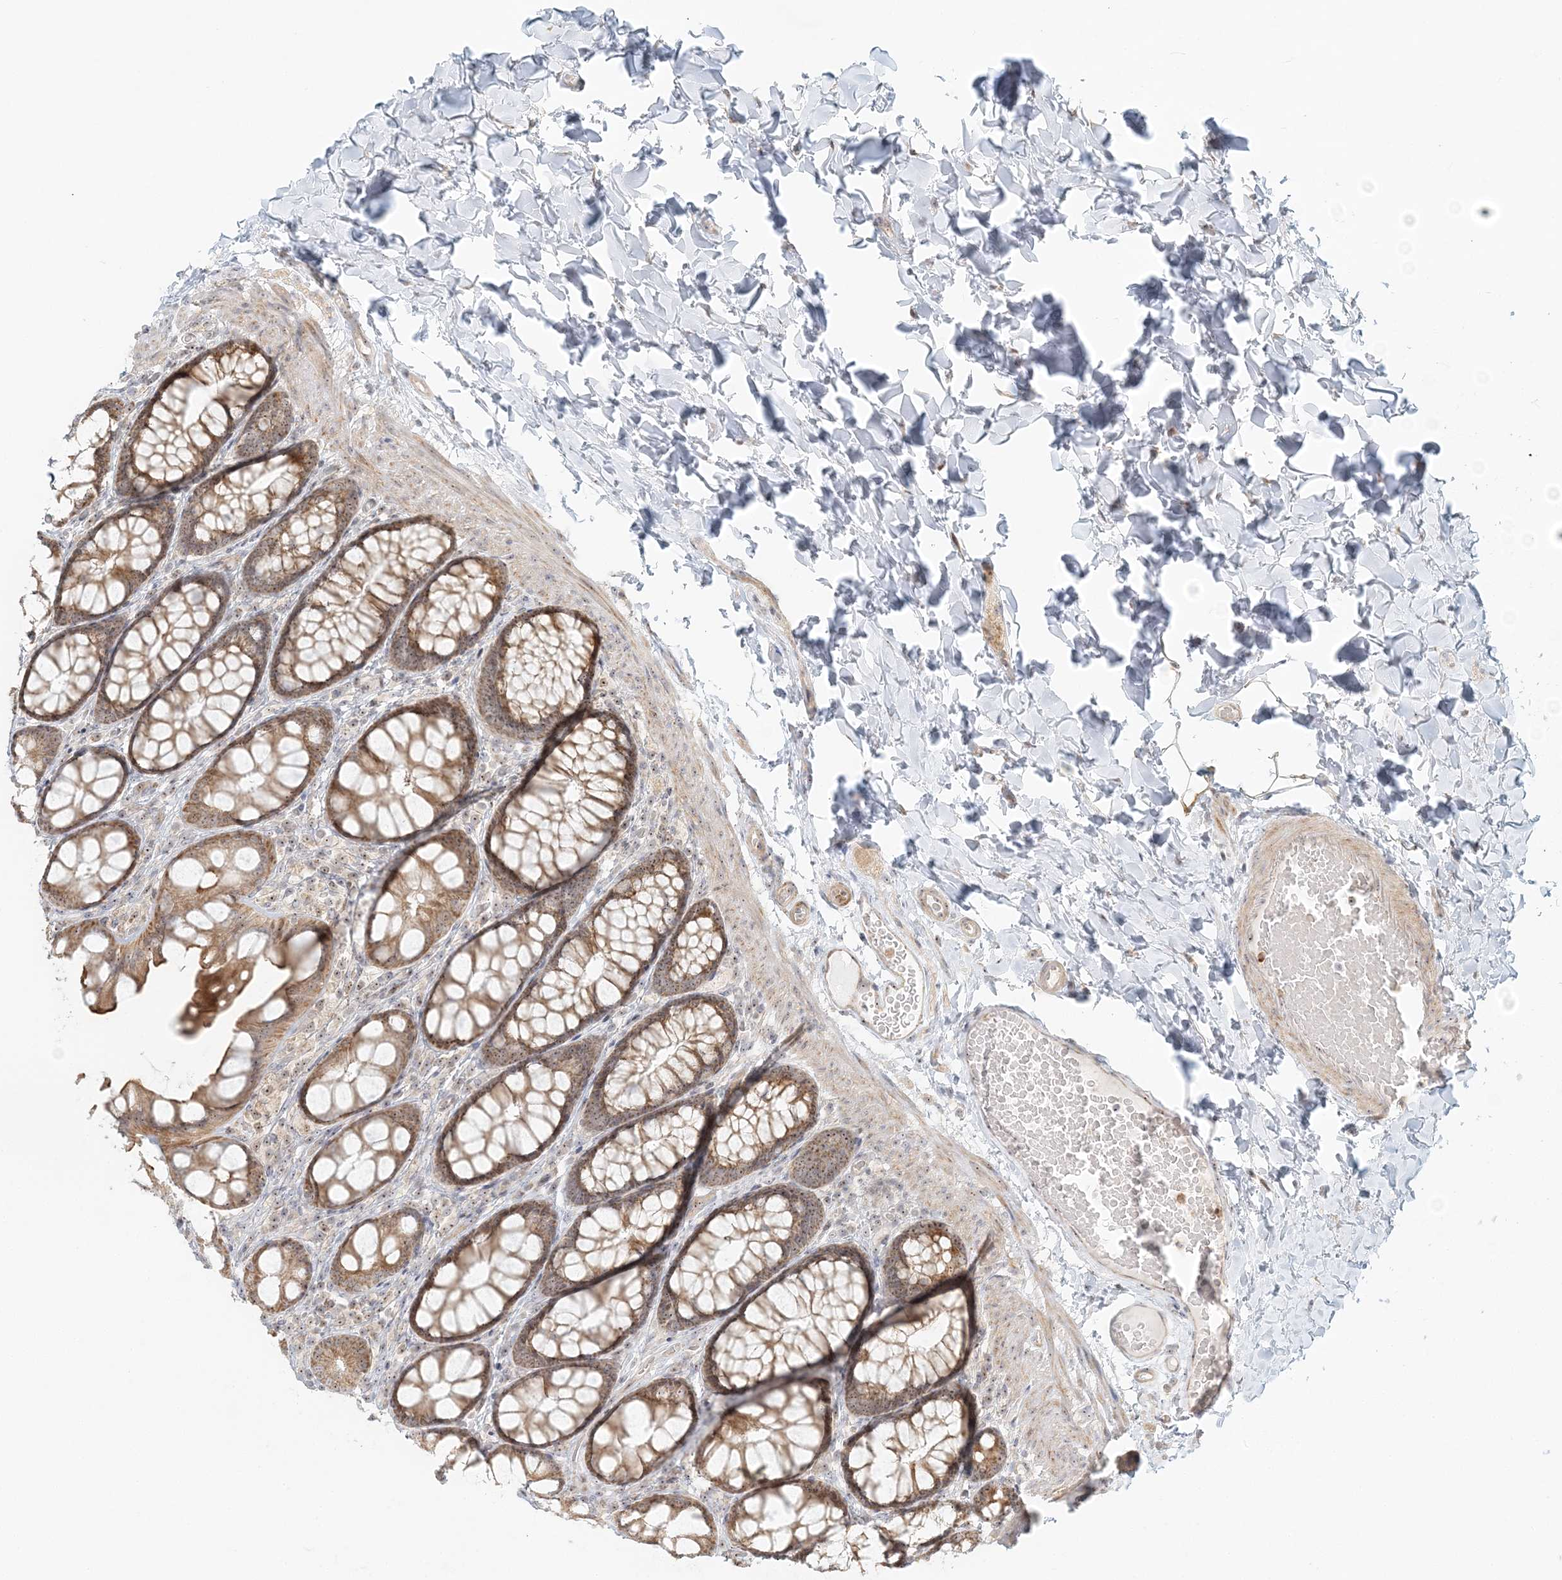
{"staining": {"intensity": "weak", "quantity": ">75%", "location": "cytoplasmic/membranous"}, "tissue": "colon", "cell_type": "Endothelial cells", "image_type": "normal", "snomed": [{"axis": "morphology", "description": "Normal tissue, NOS"}, {"axis": "topography", "description": "Colon"}], "caption": "Immunohistochemical staining of normal human colon exhibits low levels of weak cytoplasmic/membranous expression in about >75% of endothelial cells. The protein of interest is stained brown, and the nuclei are stained in blue (DAB (3,3'-diaminobenzidine) IHC with brightfield microscopy, high magnification).", "gene": "UBE2F", "patient": {"sex": "male", "age": 47}}